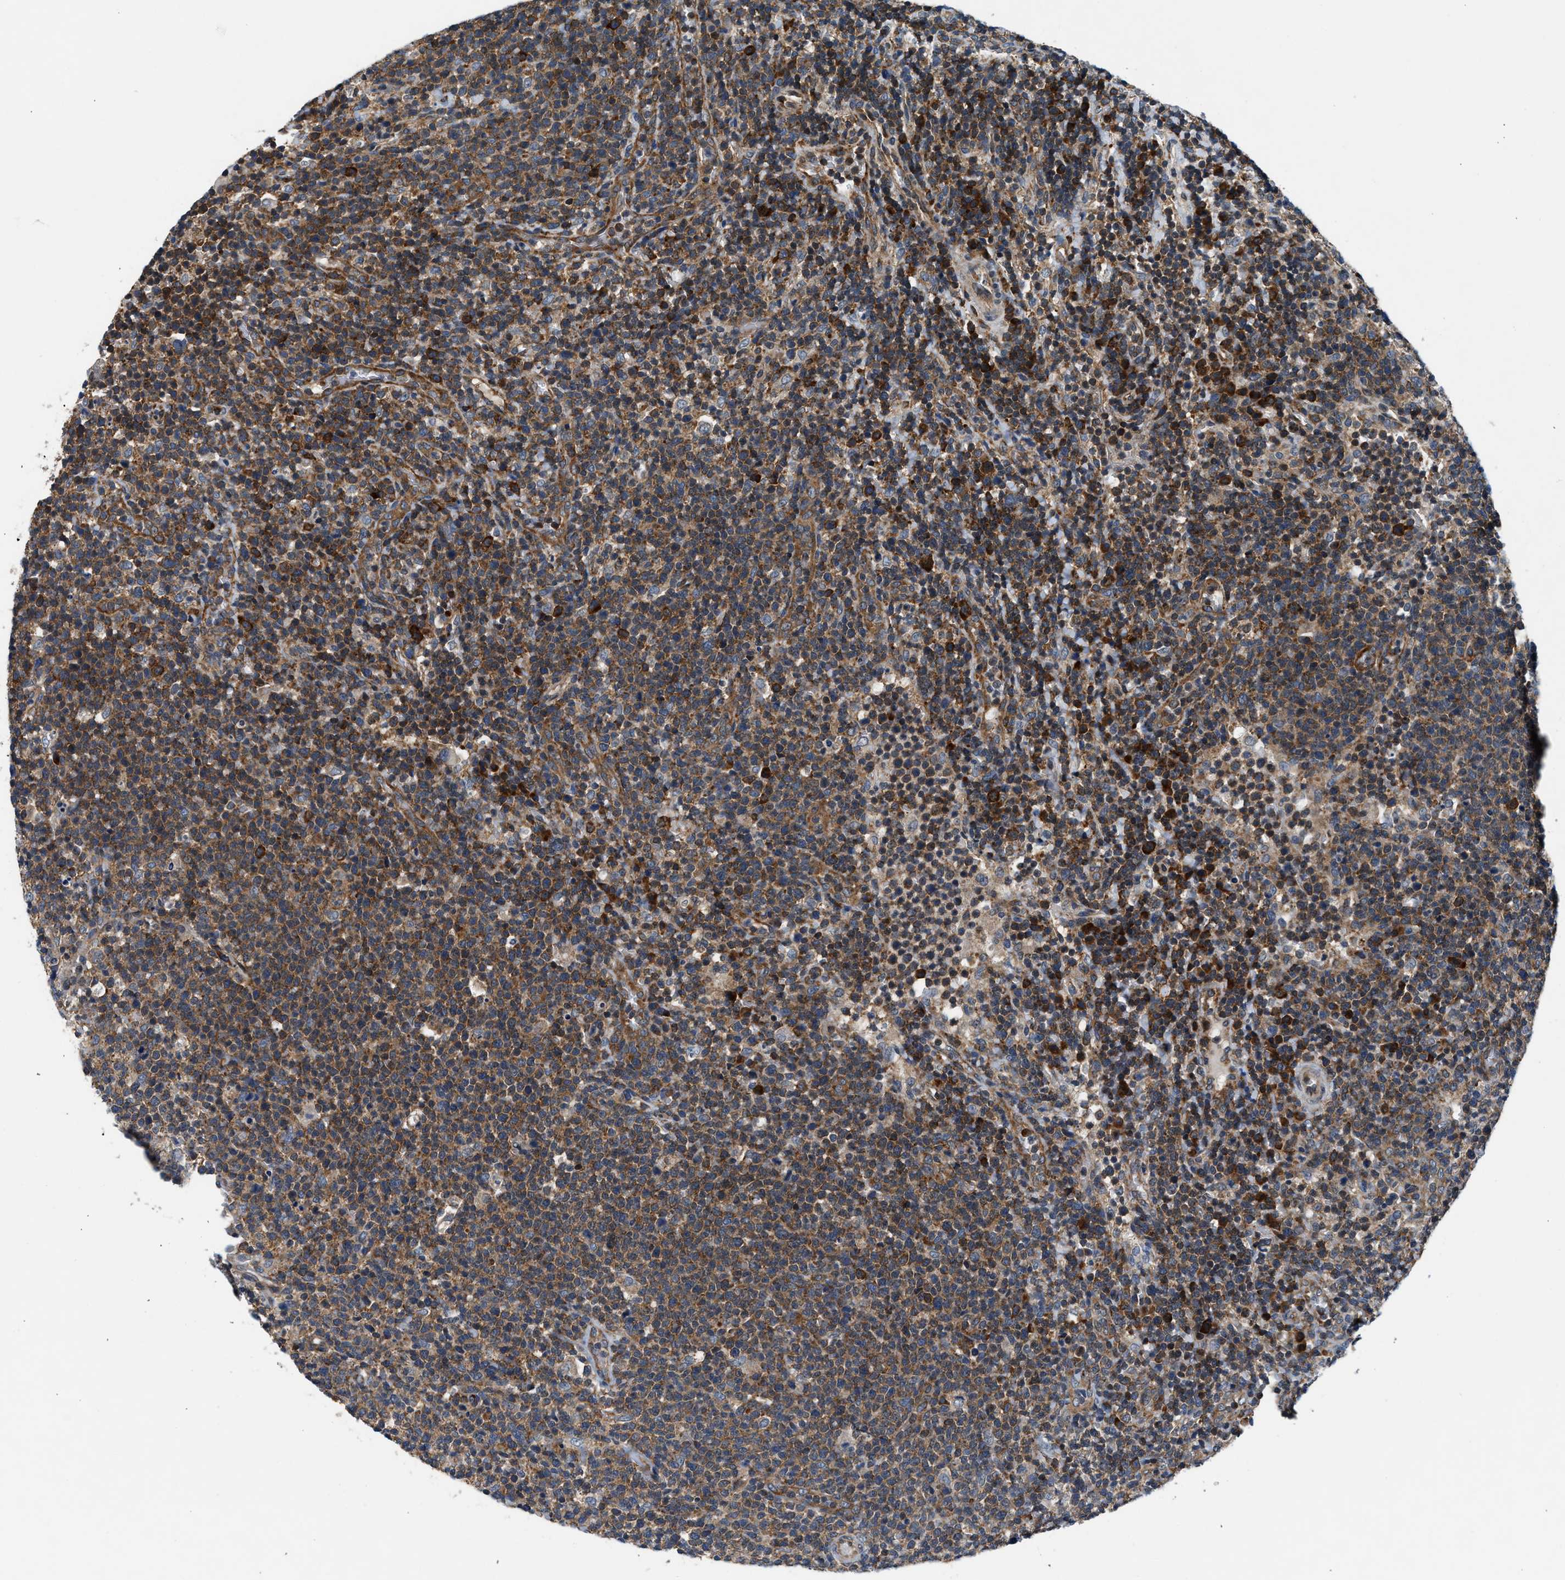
{"staining": {"intensity": "moderate", "quantity": ">75%", "location": "cytoplasmic/membranous"}, "tissue": "lymphoma", "cell_type": "Tumor cells", "image_type": "cancer", "snomed": [{"axis": "morphology", "description": "Malignant lymphoma, non-Hodgkin's type, High grade"}, {"axis": "topography", "description": "Lymph node"}], "caption": "Moderate cytoplasmic/membranous positivity is present in approximately >75% of tumor cells in lymphoma.", "gene": "PA2G4", "patient": {"sex": "male", "age": 61}}